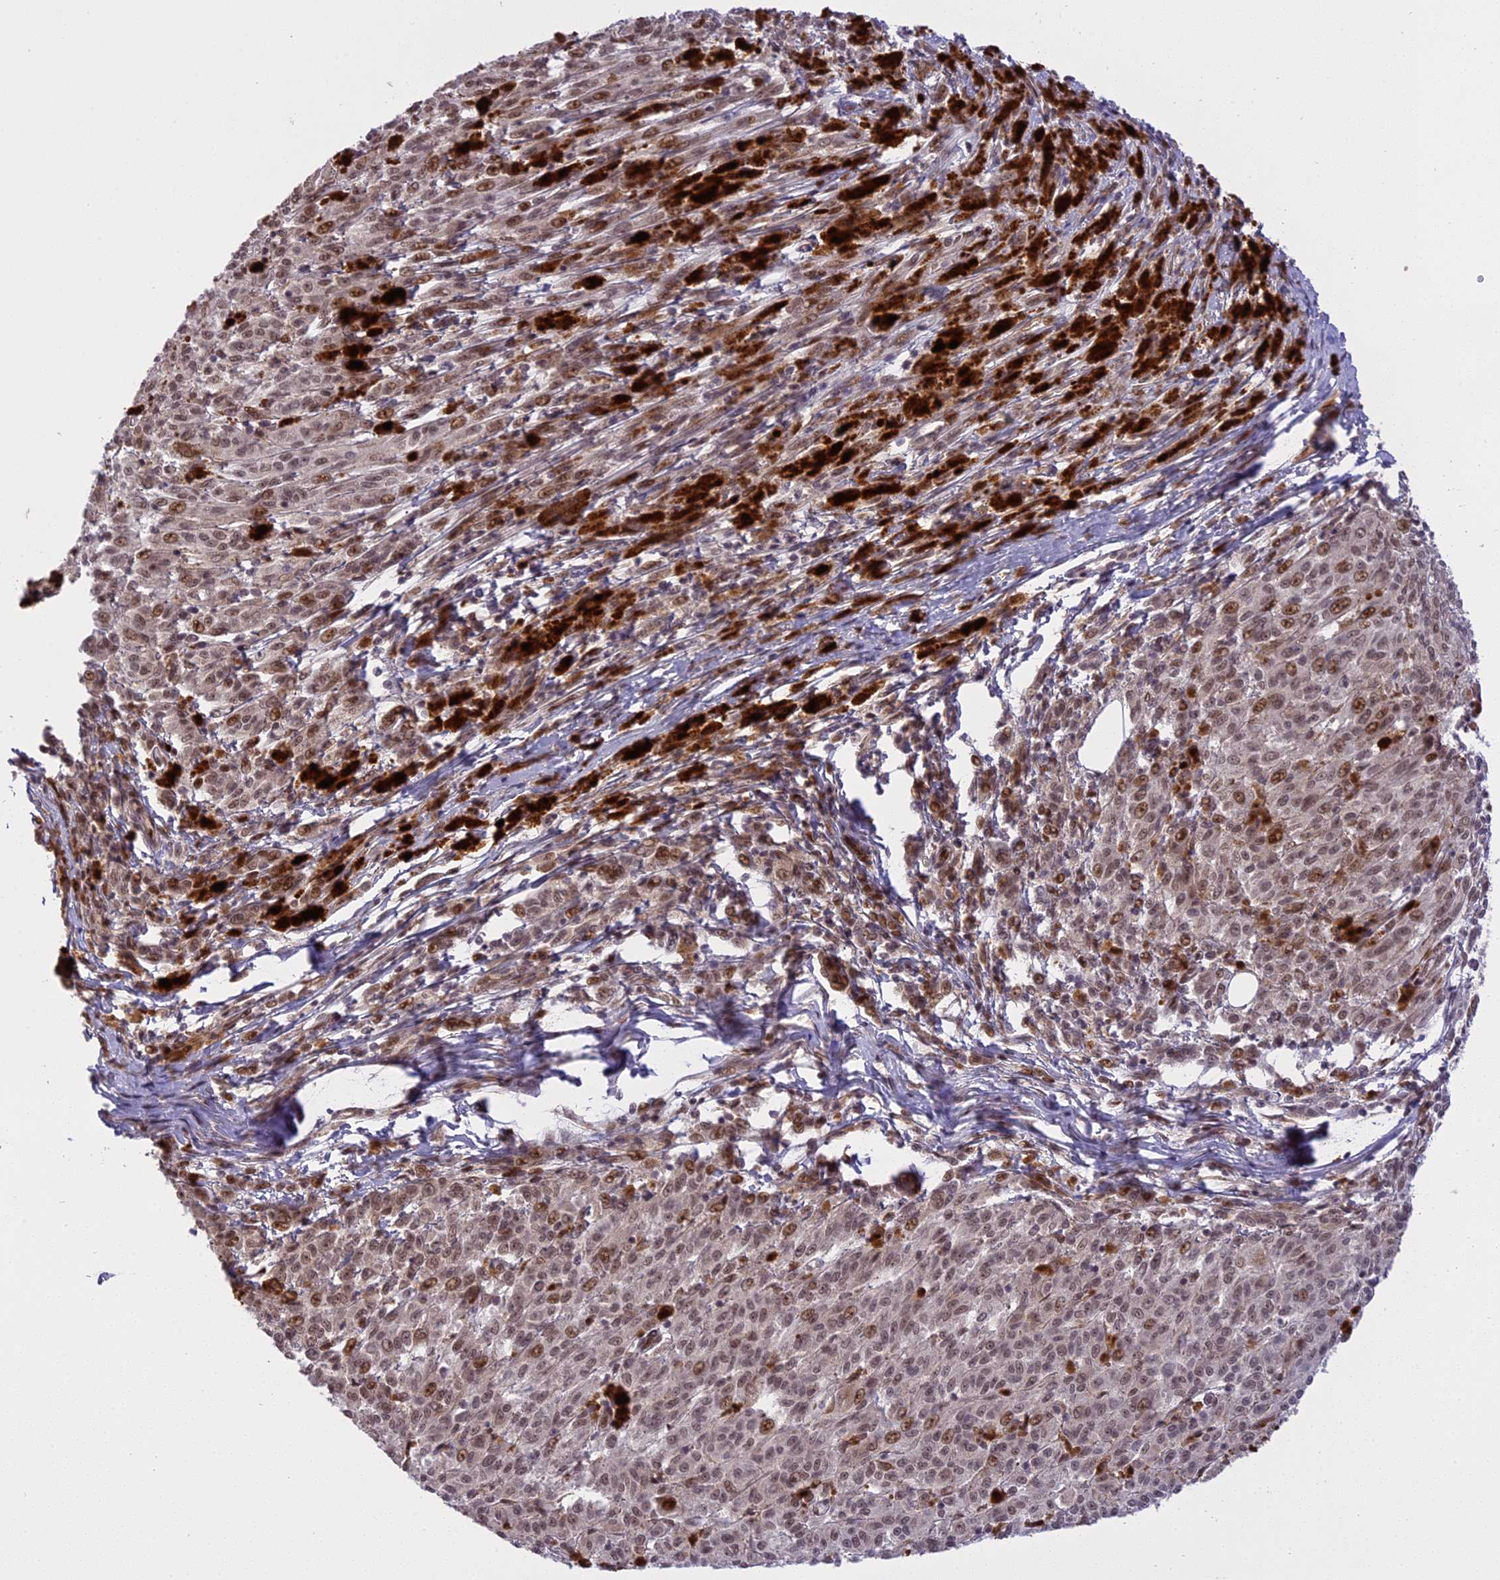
{"staining": {"intensity": "moderate", "quantity": "25%-75%", "location": "cytoplasmic/membranous,nuclear"}, "tissue": "melanoma", "cell_type": "Tumor cells", "image_type": "cancer", "snomed": [{"axis": "morphology", "description": "Malignant melanoma, NOS"}, {"axis": "topography", "description": "Skin"}], "caption": "Moderate cytoplasmic/membranous and nuclear positivity is present in about 25%-75% of tumor cells in melanoma.", "gene": "PRELID2", "patient": {"sex": "female", "age": 52}}